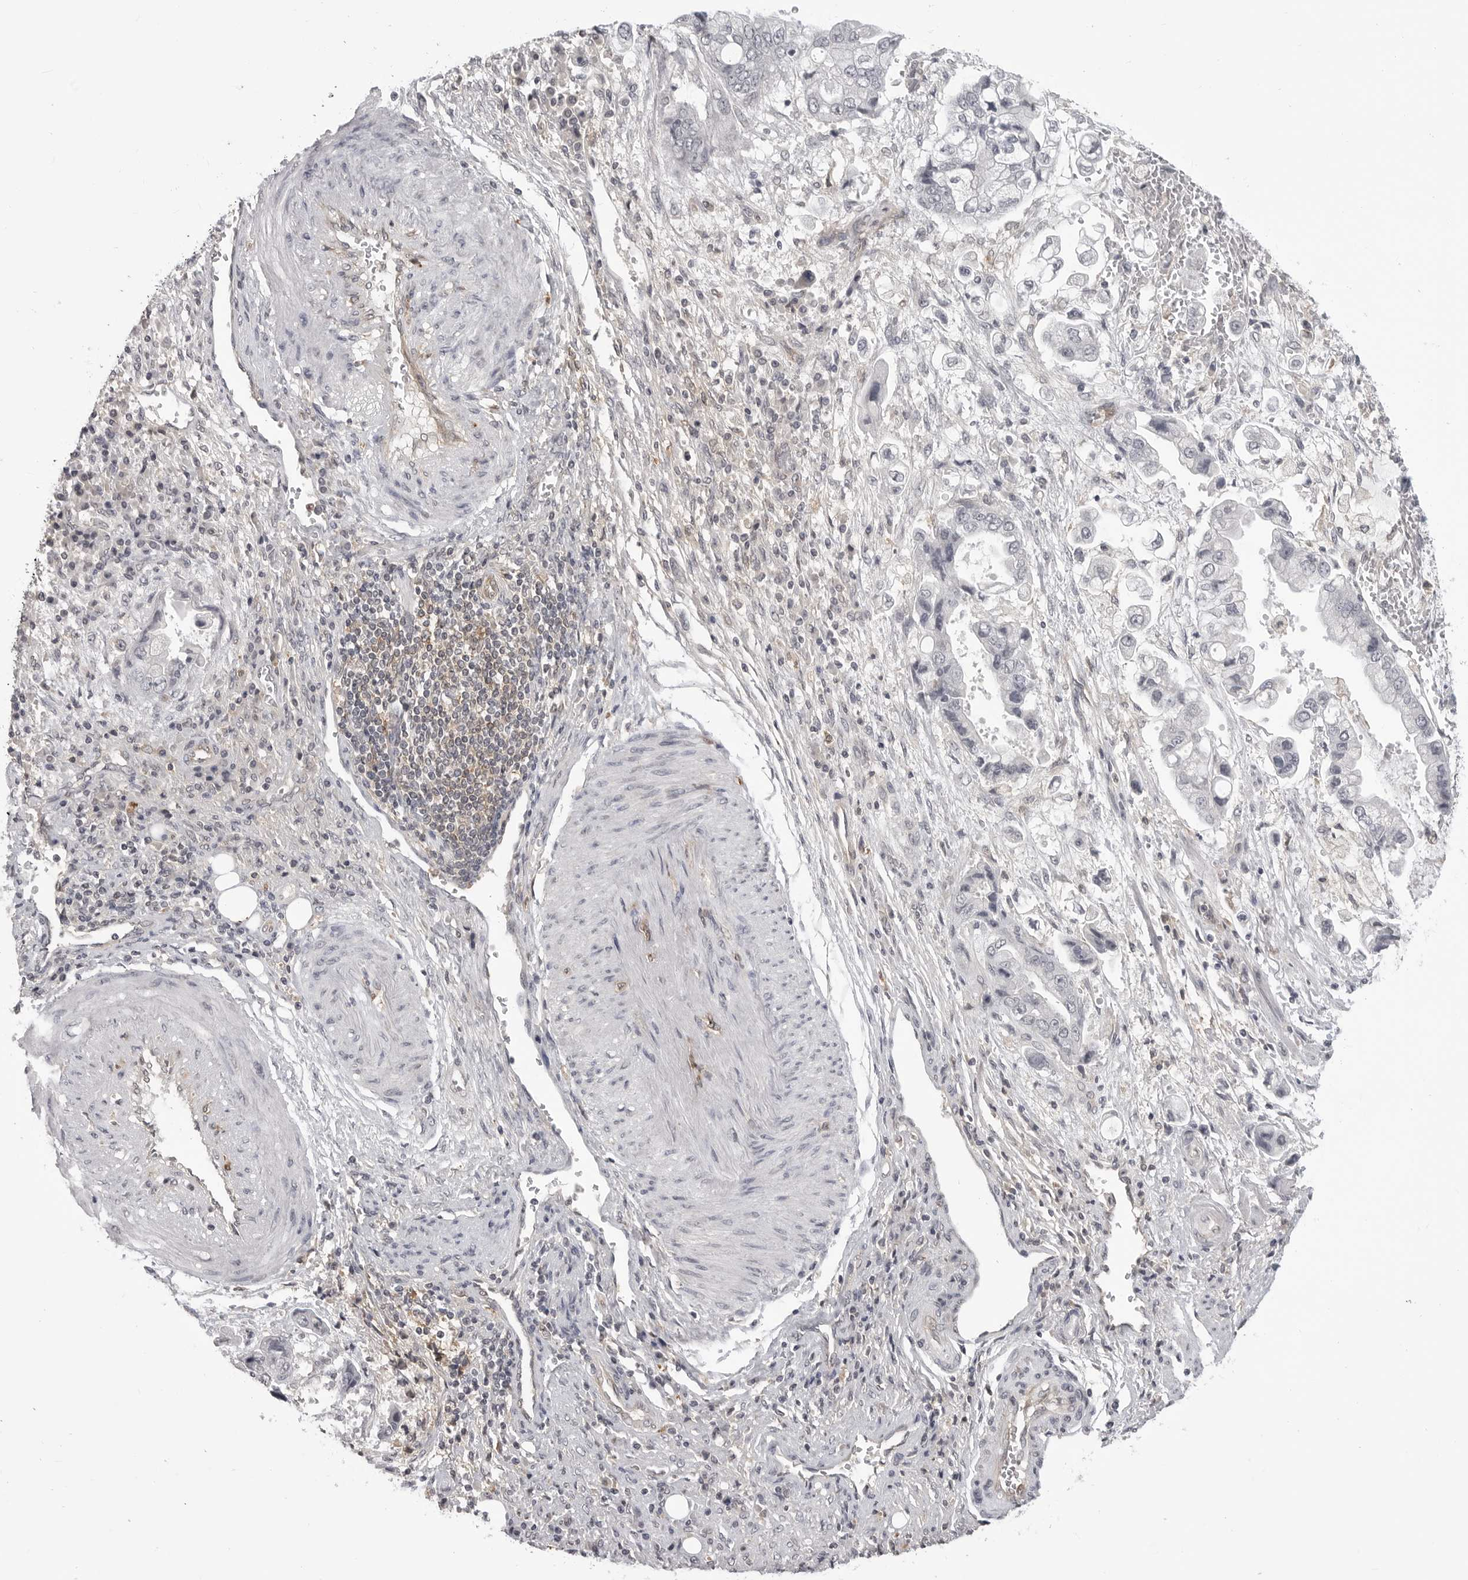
{"staining": {"intensity": "negative", "quantity": "none", "location": "none"}, "tissue": "stomach cancer", "cell_type": "Tumor cells", "image_type": "cancer", "snomed": [{"axis": "morphology", "description": "Adenocarcinoma, NOS"}, {"axis": "topography", "description": "Stomach"}], "caption": "Image shows no protein staining in tumor cells of adenocarcinoma (stomach) tissue. (DAB (3,3'-diaminobenzidine) immunohistochemistry visualized using brightfield microscopy, high magnification).", "gene": "IFNGR1", "patient": {"sex": "male", "age": 62}}